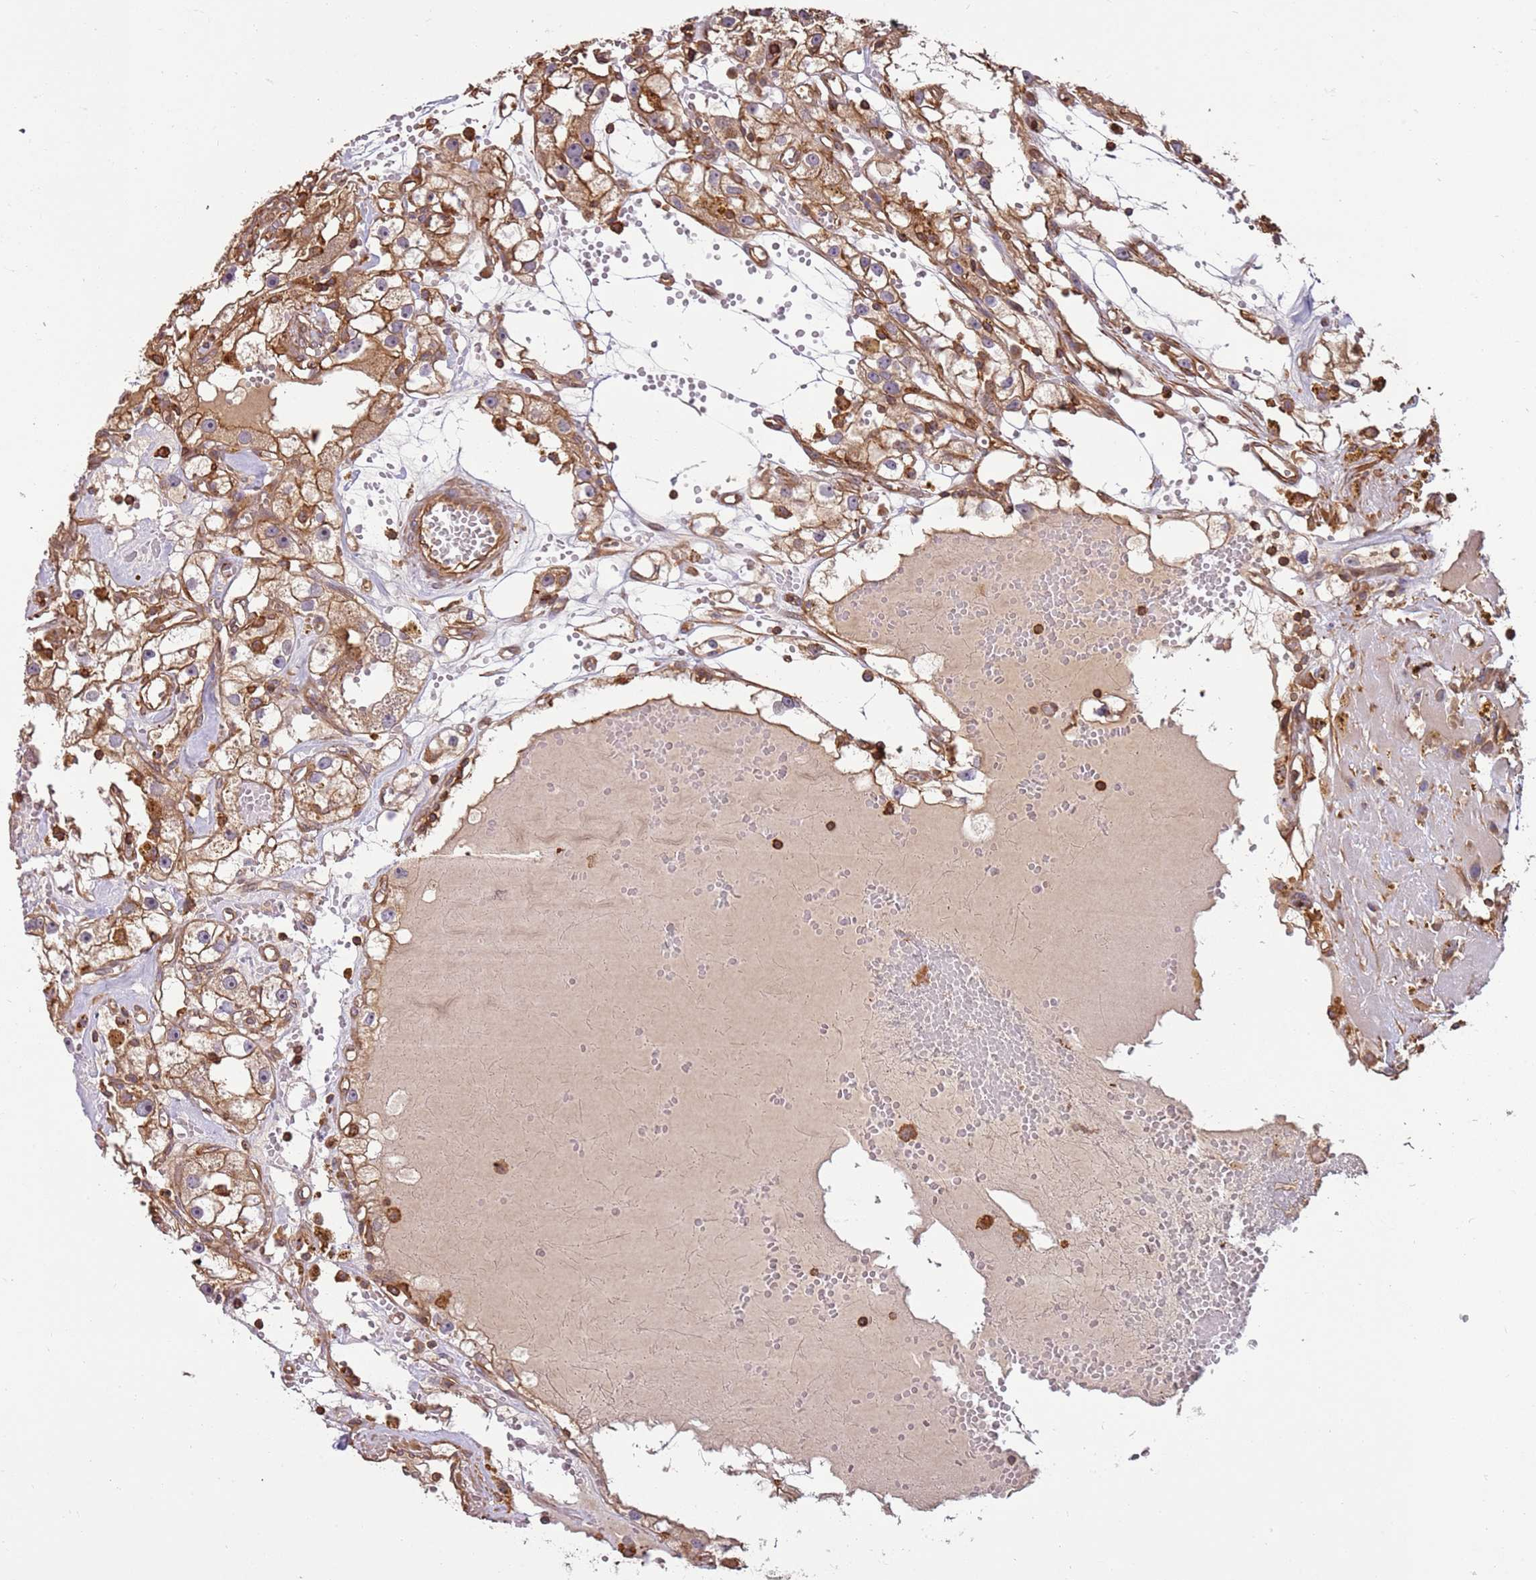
{"staining": {"intensity": "moderate", "quantity": ">75%", "location": "cytoplasmic/membranous"}, "tissue": "renal cancer", "cell_type": "Tumor cells", "image_type": "cancer", "snomed": [{"axis": "morphology", "description": "Adenocarcinoma, NOS"}, {"axis": "topography", "description": "Kidney"}], "caption": "Immunohistochemical staining of renal cancer demonstrates medium levels of moderate cytoplasmic/membranous staining in approximately >75% of tumor cells.", "gene": "ACVR2A", "patient": {"sex": "male", "age": 56}}